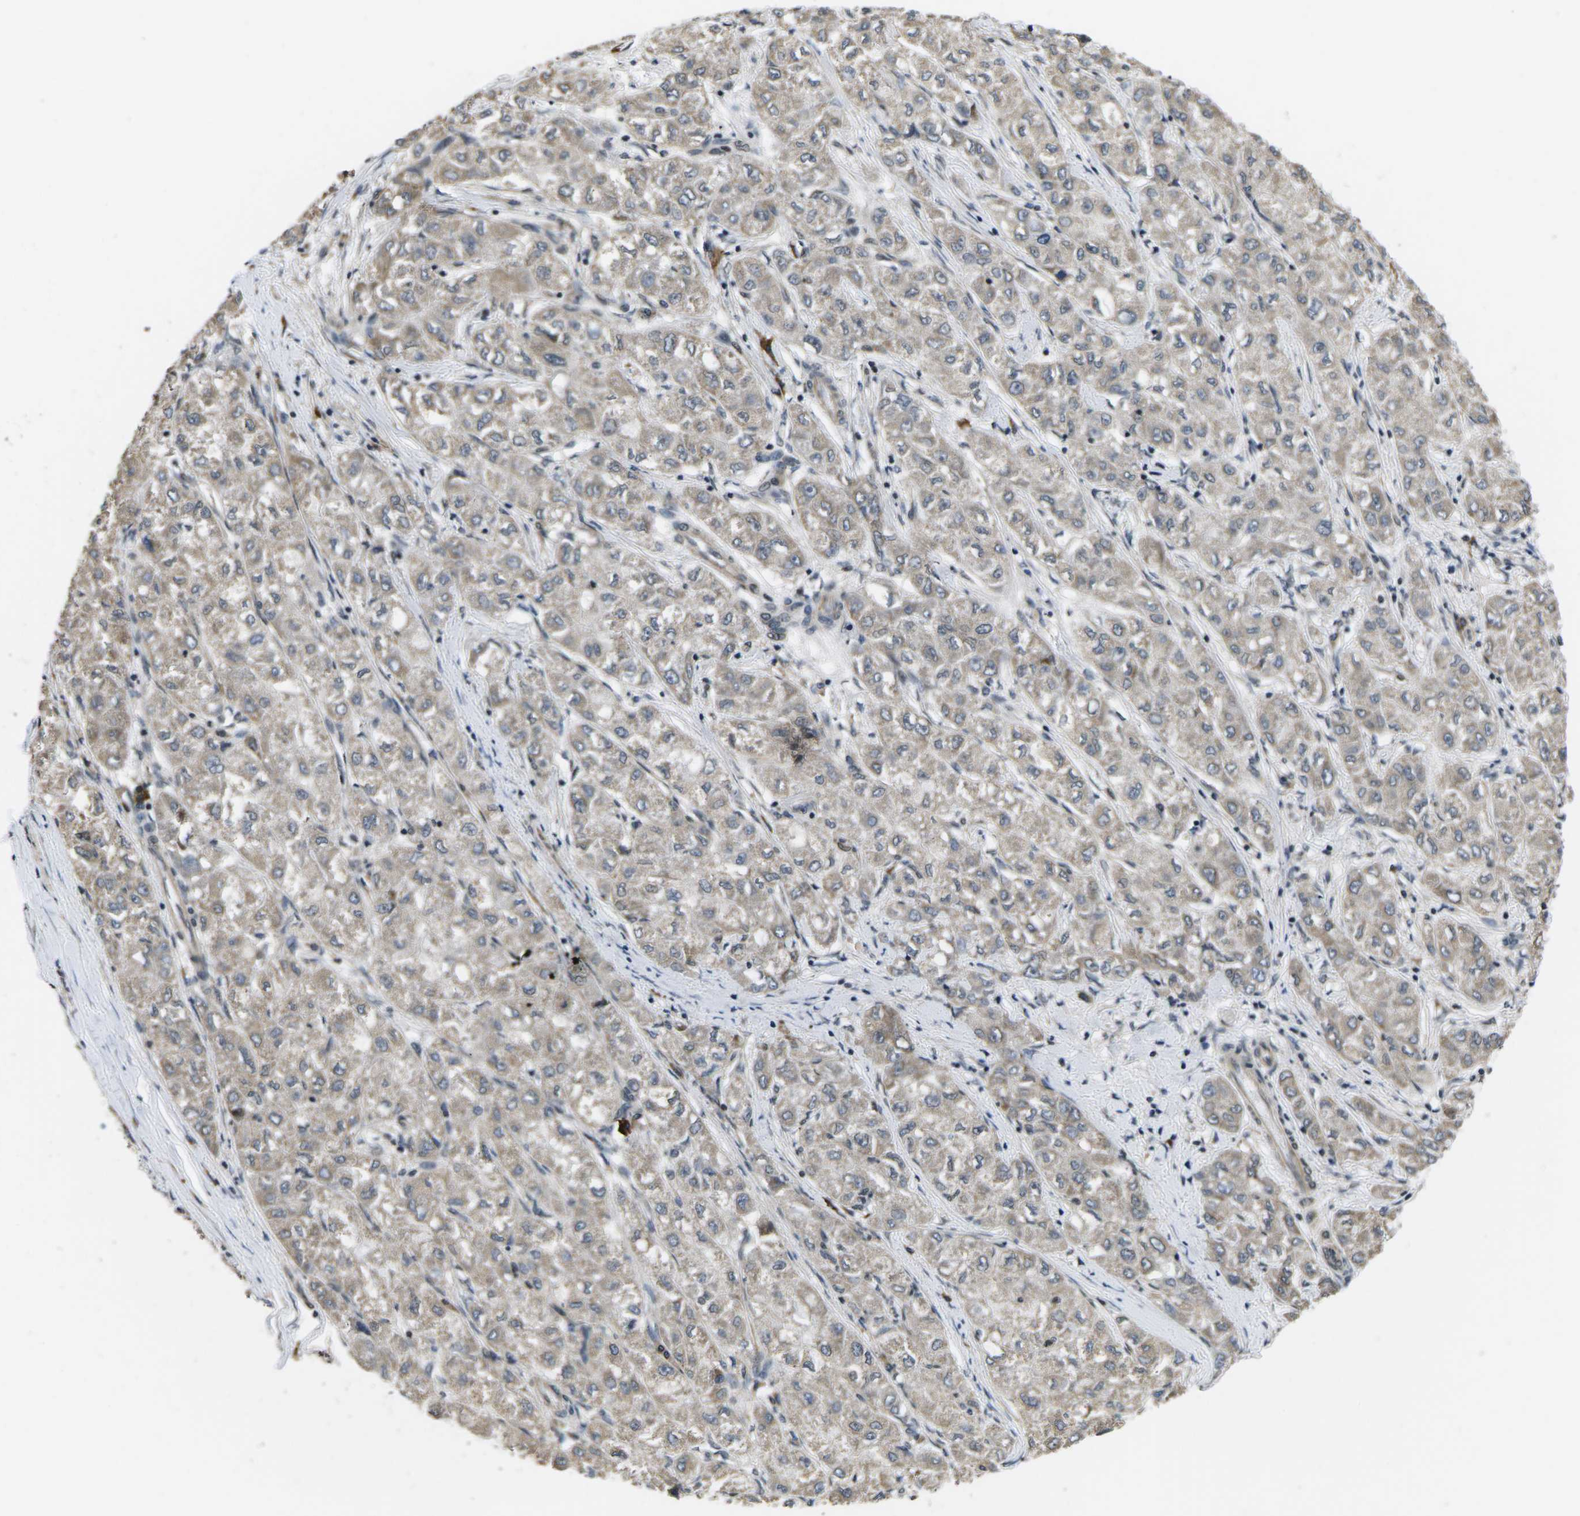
{"staining": {"intensity": "weak", "quantity": "<25%", "location": "cytoplasmic/membranous"}, "tissue": "liver cancer", "cell_type": "Tumor cells", "image_type": "cancer", "snomed": [{"axis": "morphology", "description": "Carcinoma, Hepatocellular, NOS"}, {"axis": "topography", "description": "Liver"}], "caption": "Immunohistochemistry of hepatocellular carcinoma (liver) exhibits no expression in tumor cells.", "gene": "CCNE1", "patient": {"sex": "male", "age": 80}}